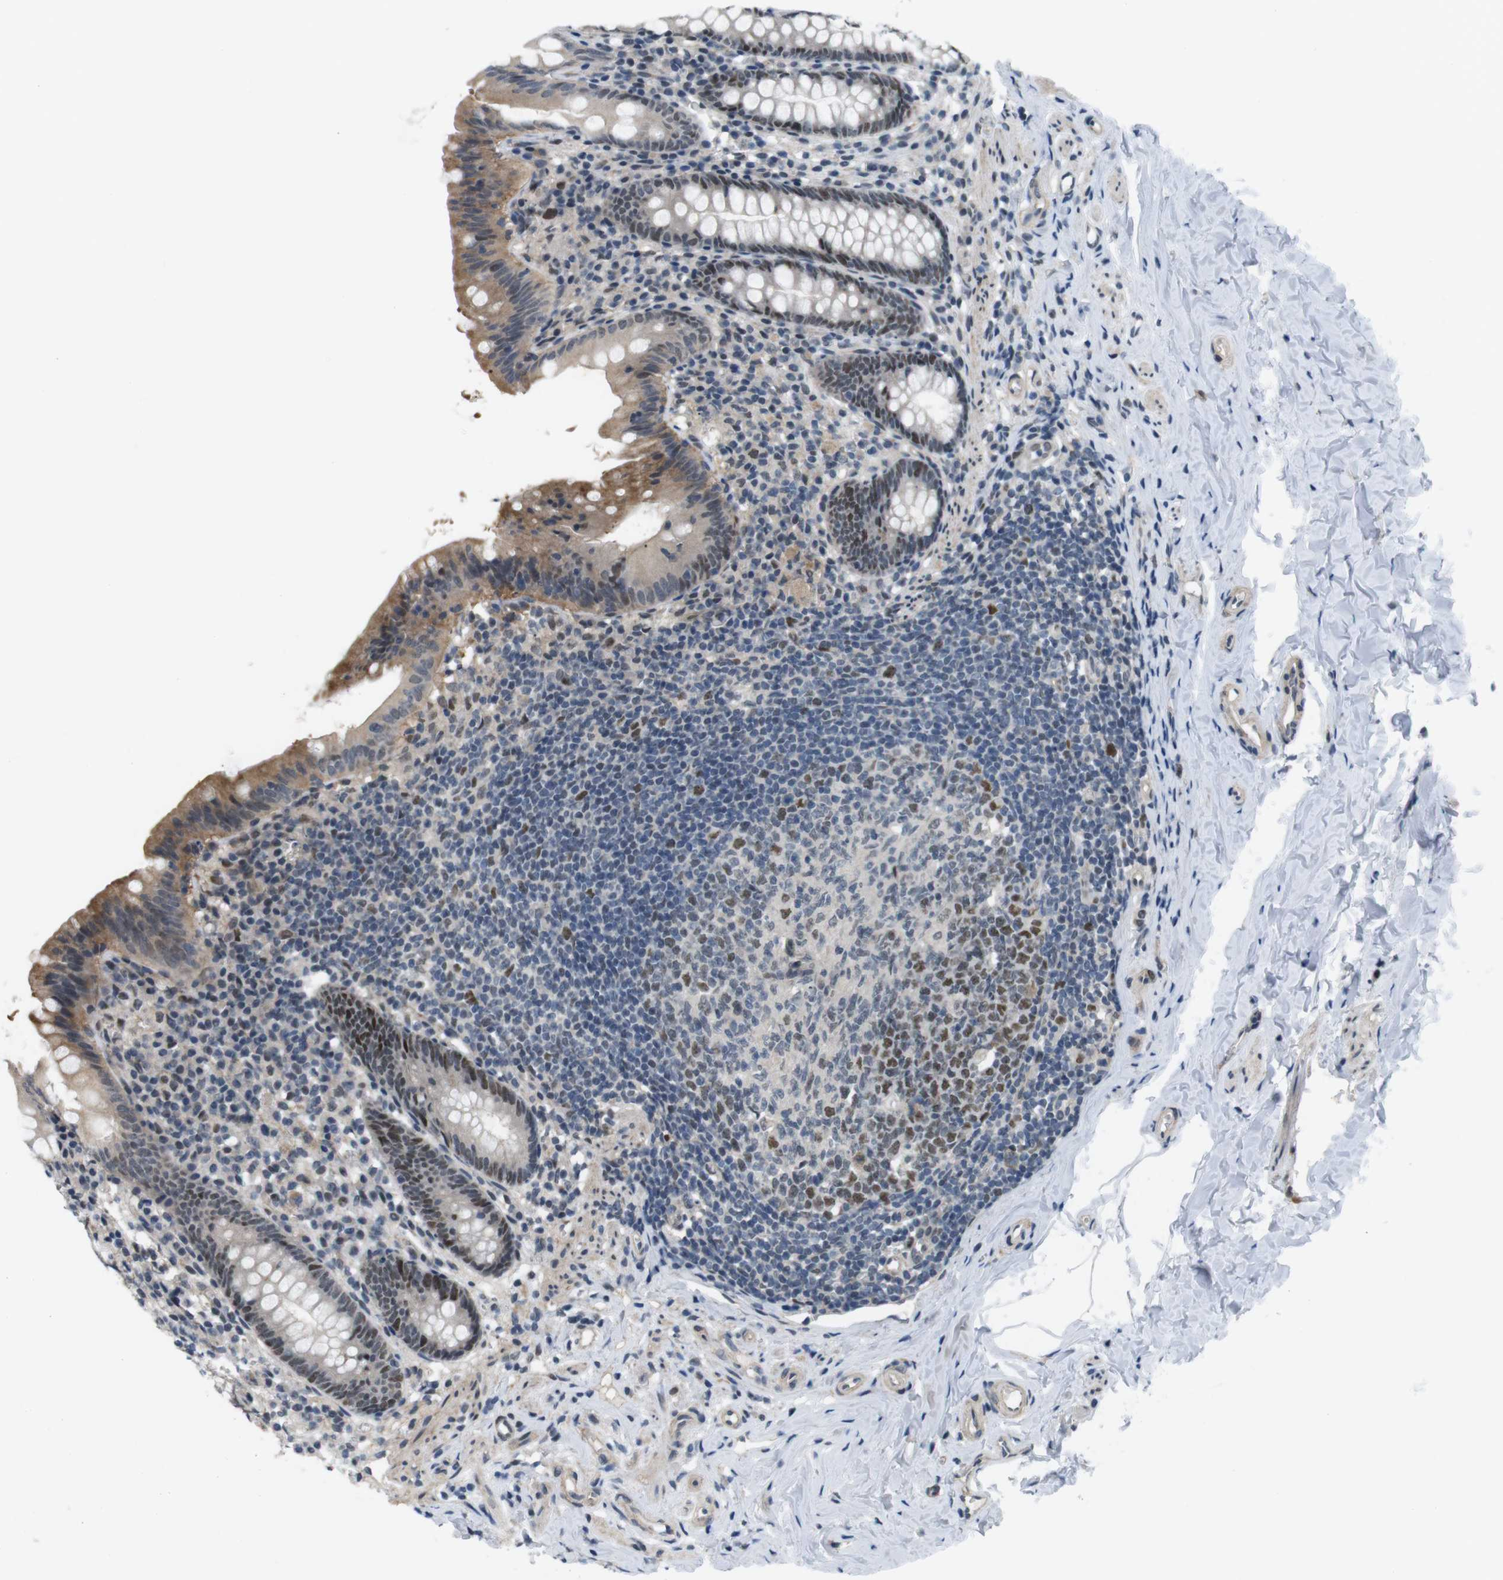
{"staining": {"intensity": "moderate", "quantity": "25%-75%", "location": "cytoplasmic/membranous,nuclear"}, "tissue": "appendix", "cell_type": "Glandular cells", "image_type": "normal", "snomed": [{"axis": "morphology", "description": "Normal tissue, NOS"}, {"axis": "topography", "description": "Appendix"}], "caption": "A histopathology image showing moderate cytoplasmic/membranous,nuclear expression in about 25%-75% of glandular cells in benign appendix, as visualized by brown immunohistochemical staining.", "gene": "SMCO2", "patient": {"sex": "male", "age": 52}}